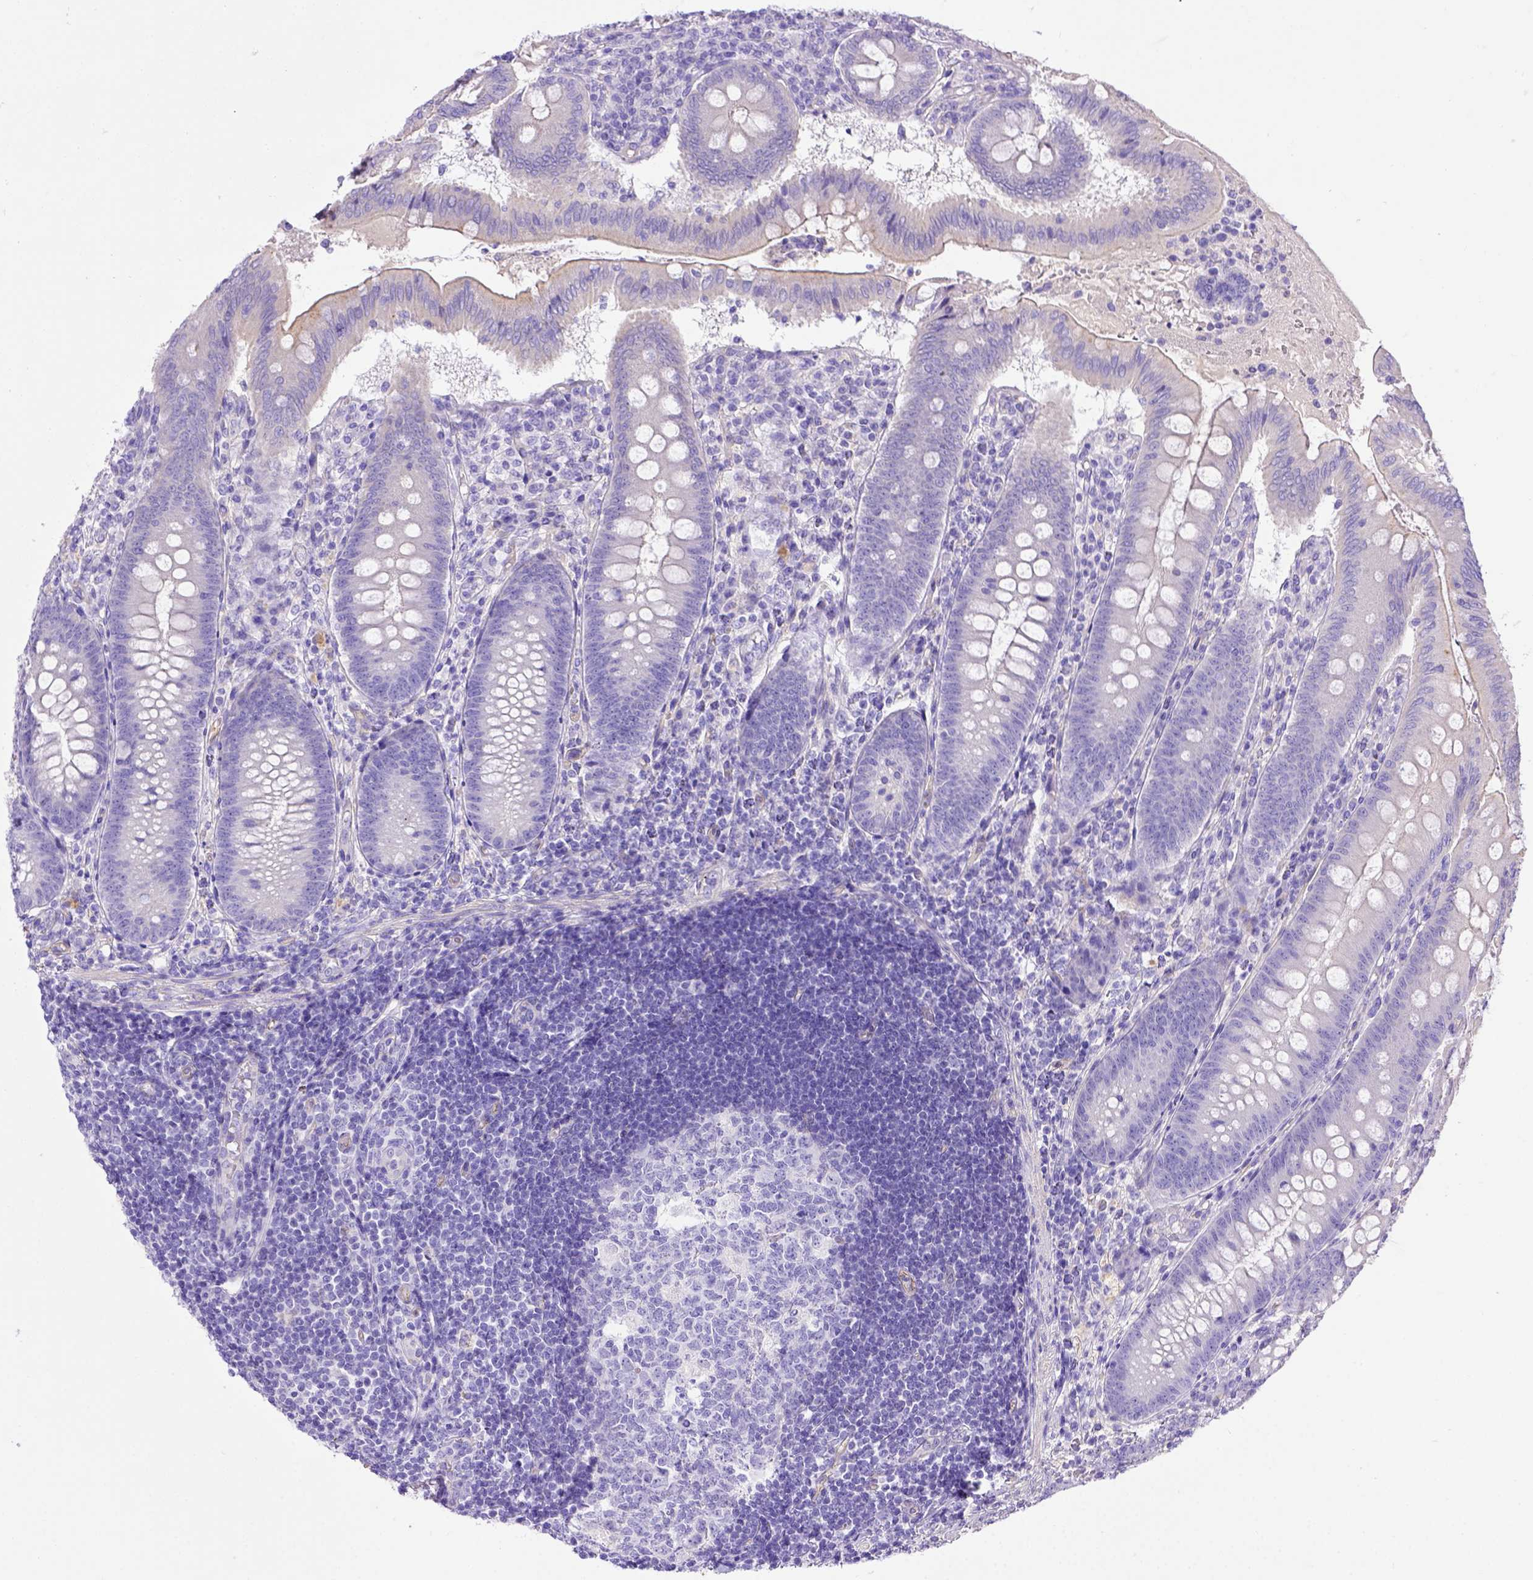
{"staining": {"intensity": "negative", "quantity": "none", "location": "none"}, "tissue": "appendix", "cell_type": "Glandular cells", "image_type": "normal", "snomed": [{"axis": "morphology", "description": "Normal tissue, NOS"}, {"axis": "morphology", "description": "Inflammation, NOS"}, {"axis": "topography", "description": "Appendix"}], "caption": "Glandular cells show no significant protein staining in unremarkable appendix. (DAB (3,3'-diaminobenzidine) immunohistochemistry visualized using brightfield microscopy, high magnification).", "gene": "LRRC18", "patient": {"sex": "male", "age": 16}}